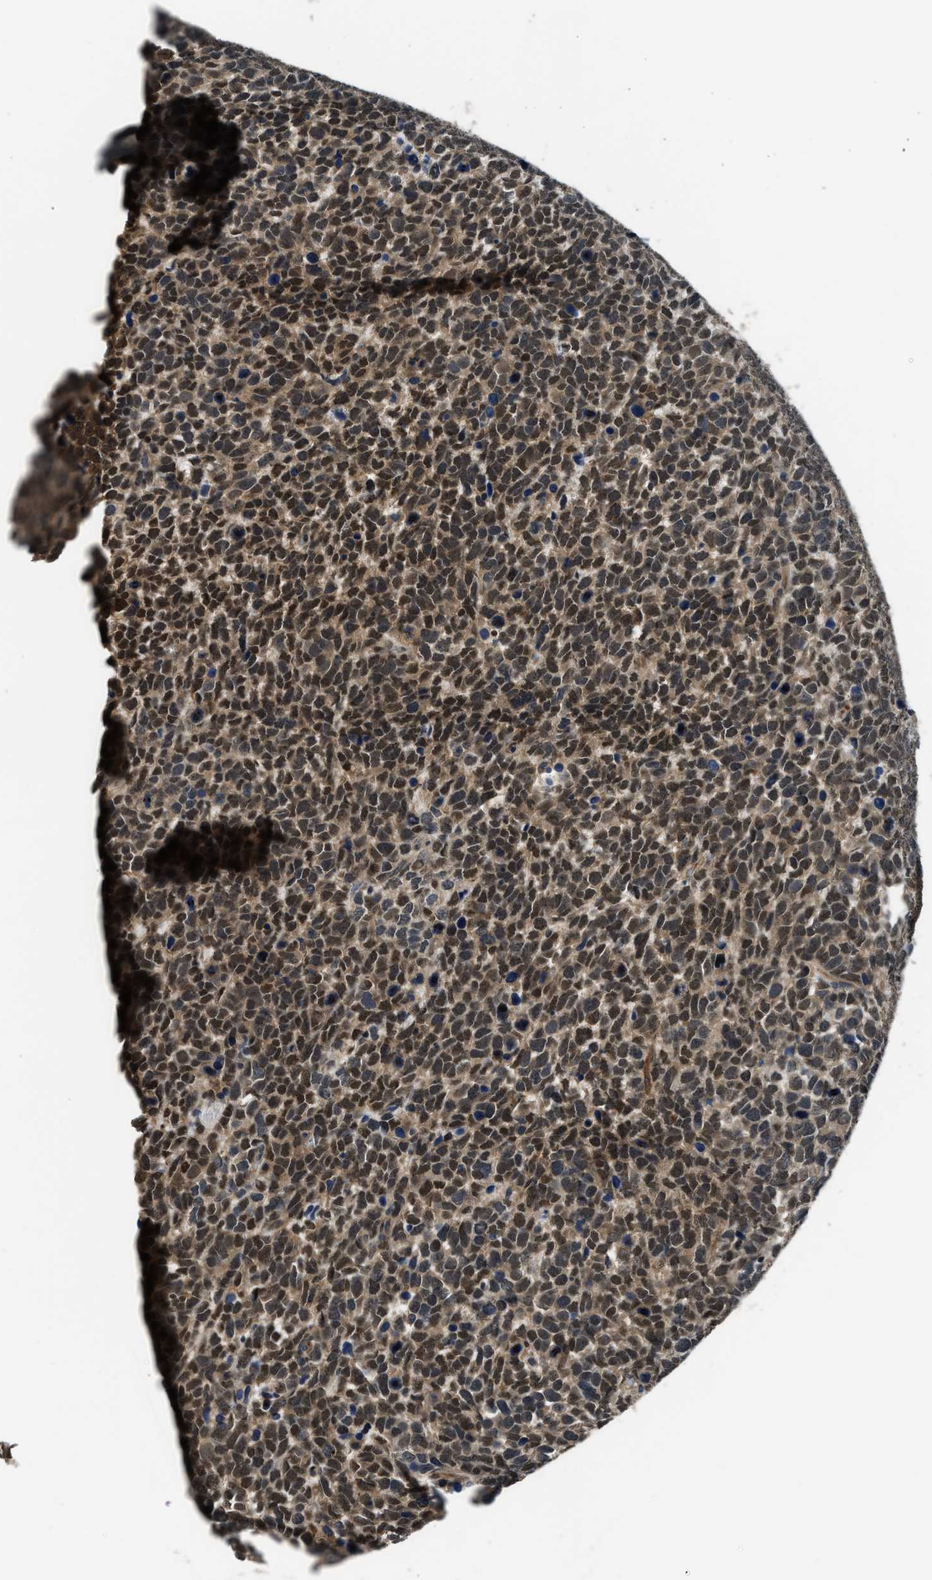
{"staining": {"intensity": "moderate", "quantity": ">75%", "location": "cytoplasmic/membranous,nuclear"}, "tissue": "urothelial cancer", "cell_type": "Tumor cells", "image_type": "cancer", "snomed": [{"axis": "morphology", "description": "Urothelial carcinoma, High grade"}, {"axis": "topography", "description": "Urinary bladder"}], "caption": "Human high-grade urothelial carcinoma stained with a brown dye shows moderate cytoplasmic/membranous and nuclear positive expression in about >75% of tumor cells.", "gene": "MTMR1", "patient": {"sex": "female", "age": 82}}